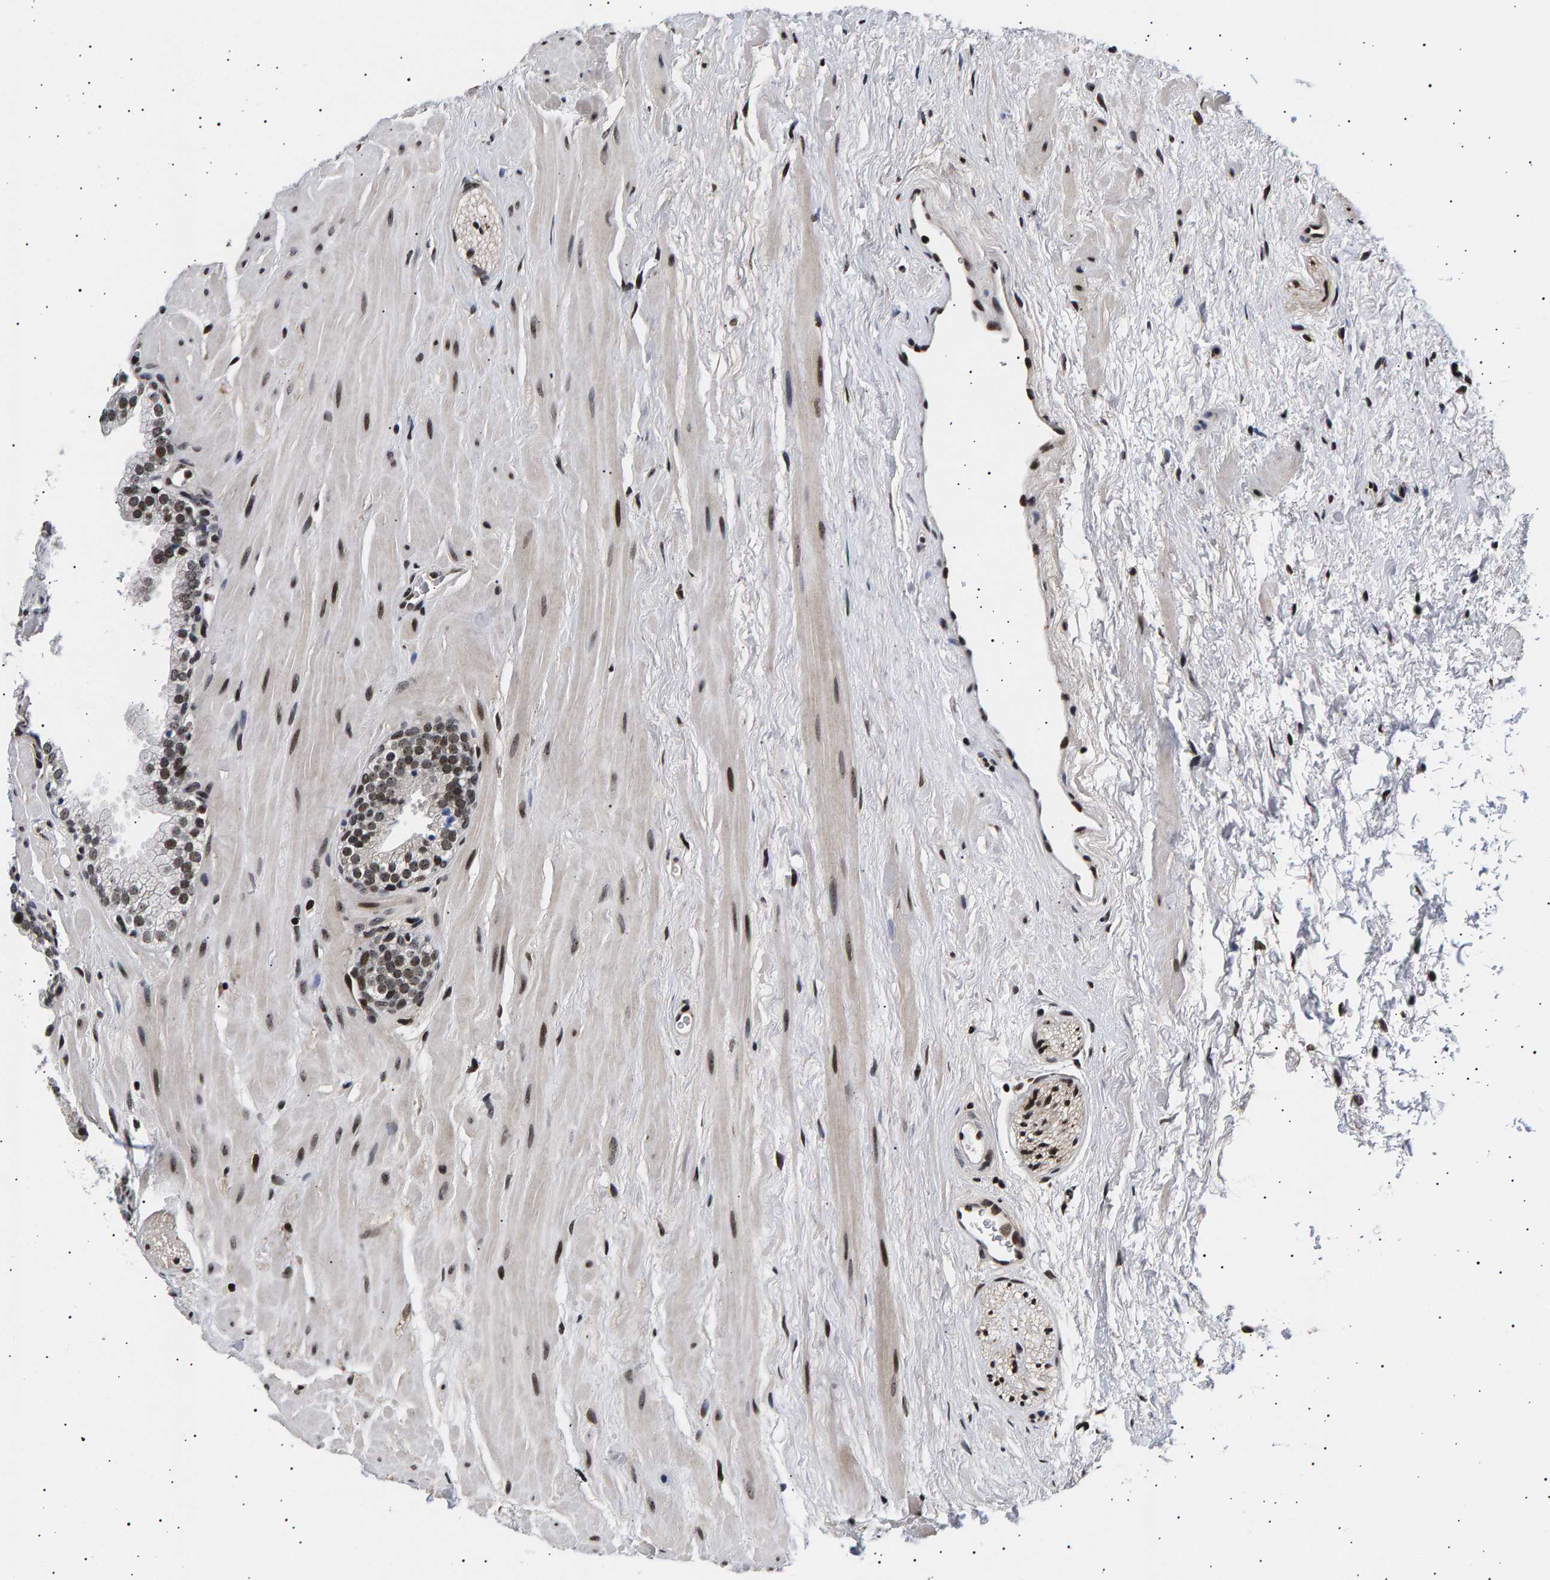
{"staining": {"intensity": "strong", "quantity": ">75%", "location": "nuclear"}, "tissue": "prostate", "cell_type": "Glandular cells", "image_type": "normal", "snomed": [{"axis": "morphology", "description": "Normal tissue, NOS"}, {"axis": "morphology", "description": "Urothelial carcinoma, Low grade"}, {"axis": "topography", "description": "Urinary bladder"}, {"axis": "topography", "description": "Prostate"}], "caption": "Strong nuclear protein staining is identified in about >75% of glandular cells in prostate. Nuclei are stained in blue.", "gene": "ANKRD40", "patient": {"sex": "male", "age": 60}}